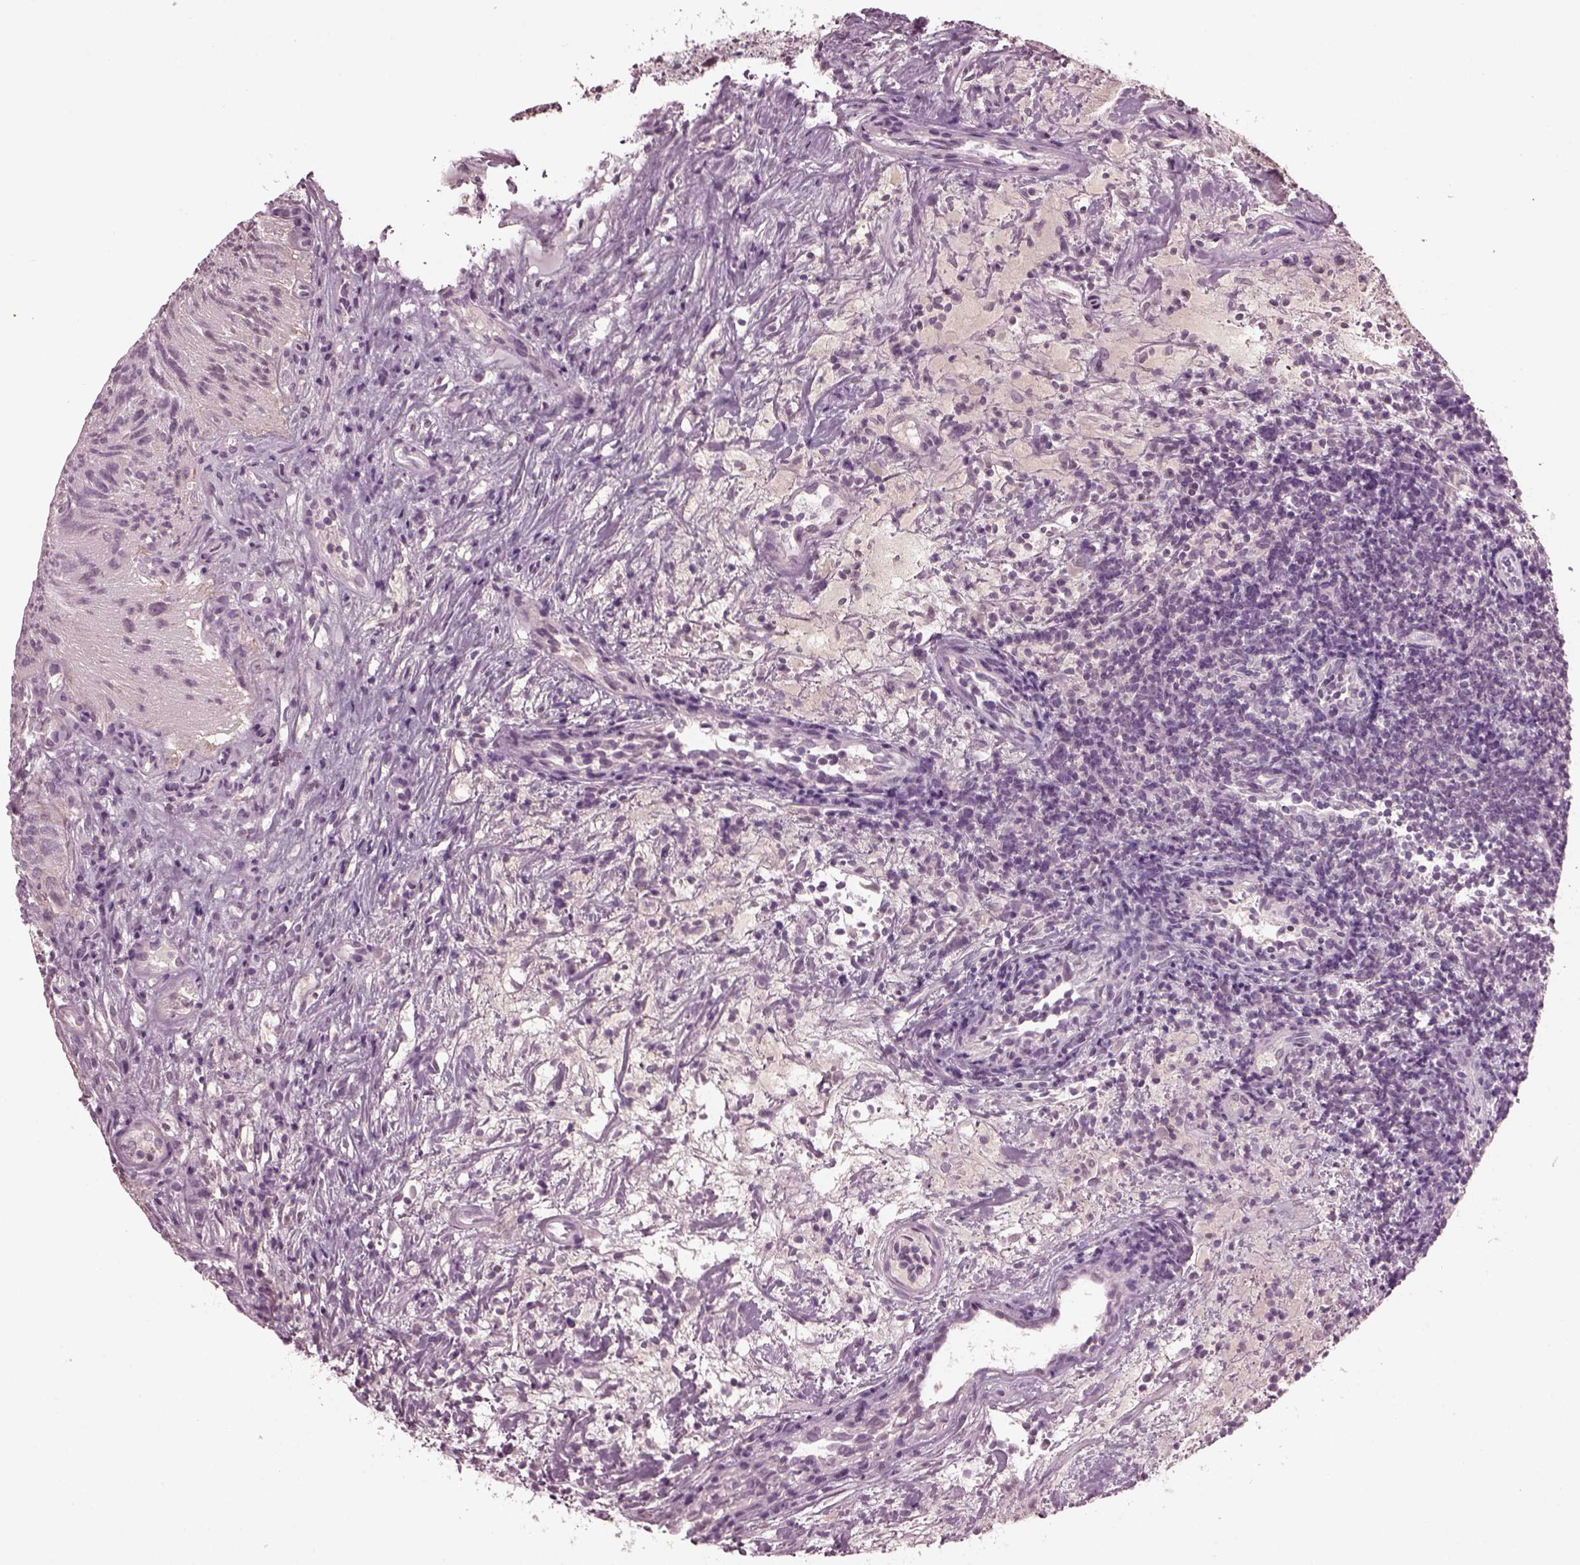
{"staining": {"intensity": "negative", "quantity": "none", "location": "none"}, "tissue": "urothelial cancer", "cell_type": "Tumor cells", "image_type": "cancer", "snomed": [{"axis": "morphology", "description": "Urothelial carcinoma, Low grade"}, {"axis": "topography", "description": "Urinary bladder"}], "caption": "Human urothelial carcinoma (low-grade) stained for a protein using immunohistochemistry exhibits no expression in tumor cells.", "gene": "CLCN4", "patient": {"sex": "female", "age": 69}}